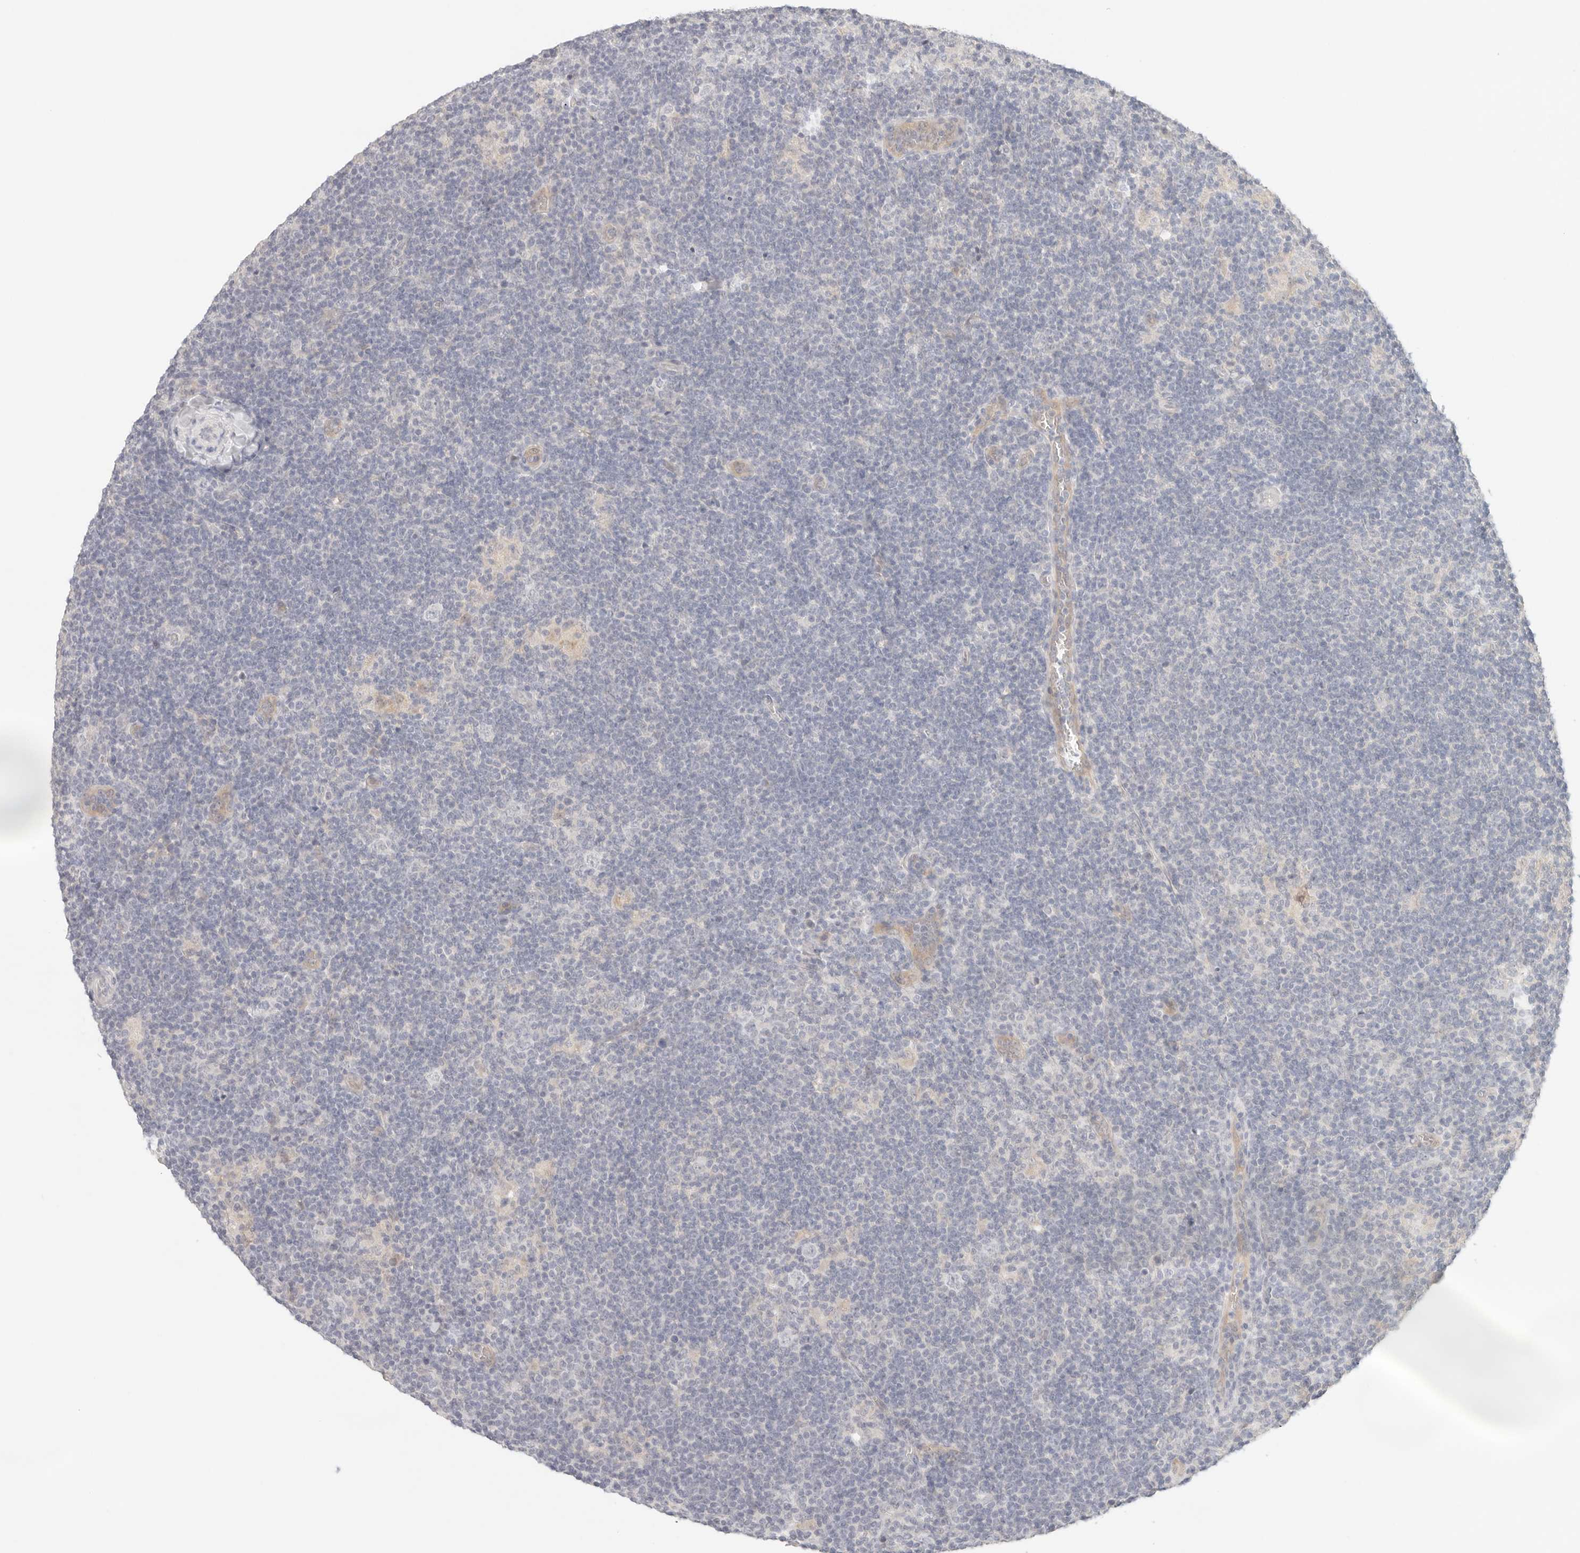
{"staining": {"intensity": "negative", "quantity": "none", "location": "none"}, "tissue": "lymphoma", "cell_type": "Tumor cells", "image_type": "cancer", "snomed": [{"axis": "morphology", "description": "Hodgkin's disease, NOS"}, {"axis": "topography", "description": "Lymph node"}], "caption": "A photomicrograph of Hodgkin's disease stained for a protein demonstrates no brown staining in tumor cells. The staining was performed using DAB (3,3'-diaminobenzidine) to visualize the protein expression in brown, while the nuclei were stained in blue with hematoxylin (Magnification: 20x).", "gene": "SPHK1", "patient": {"sex": "female", "age": 57}}